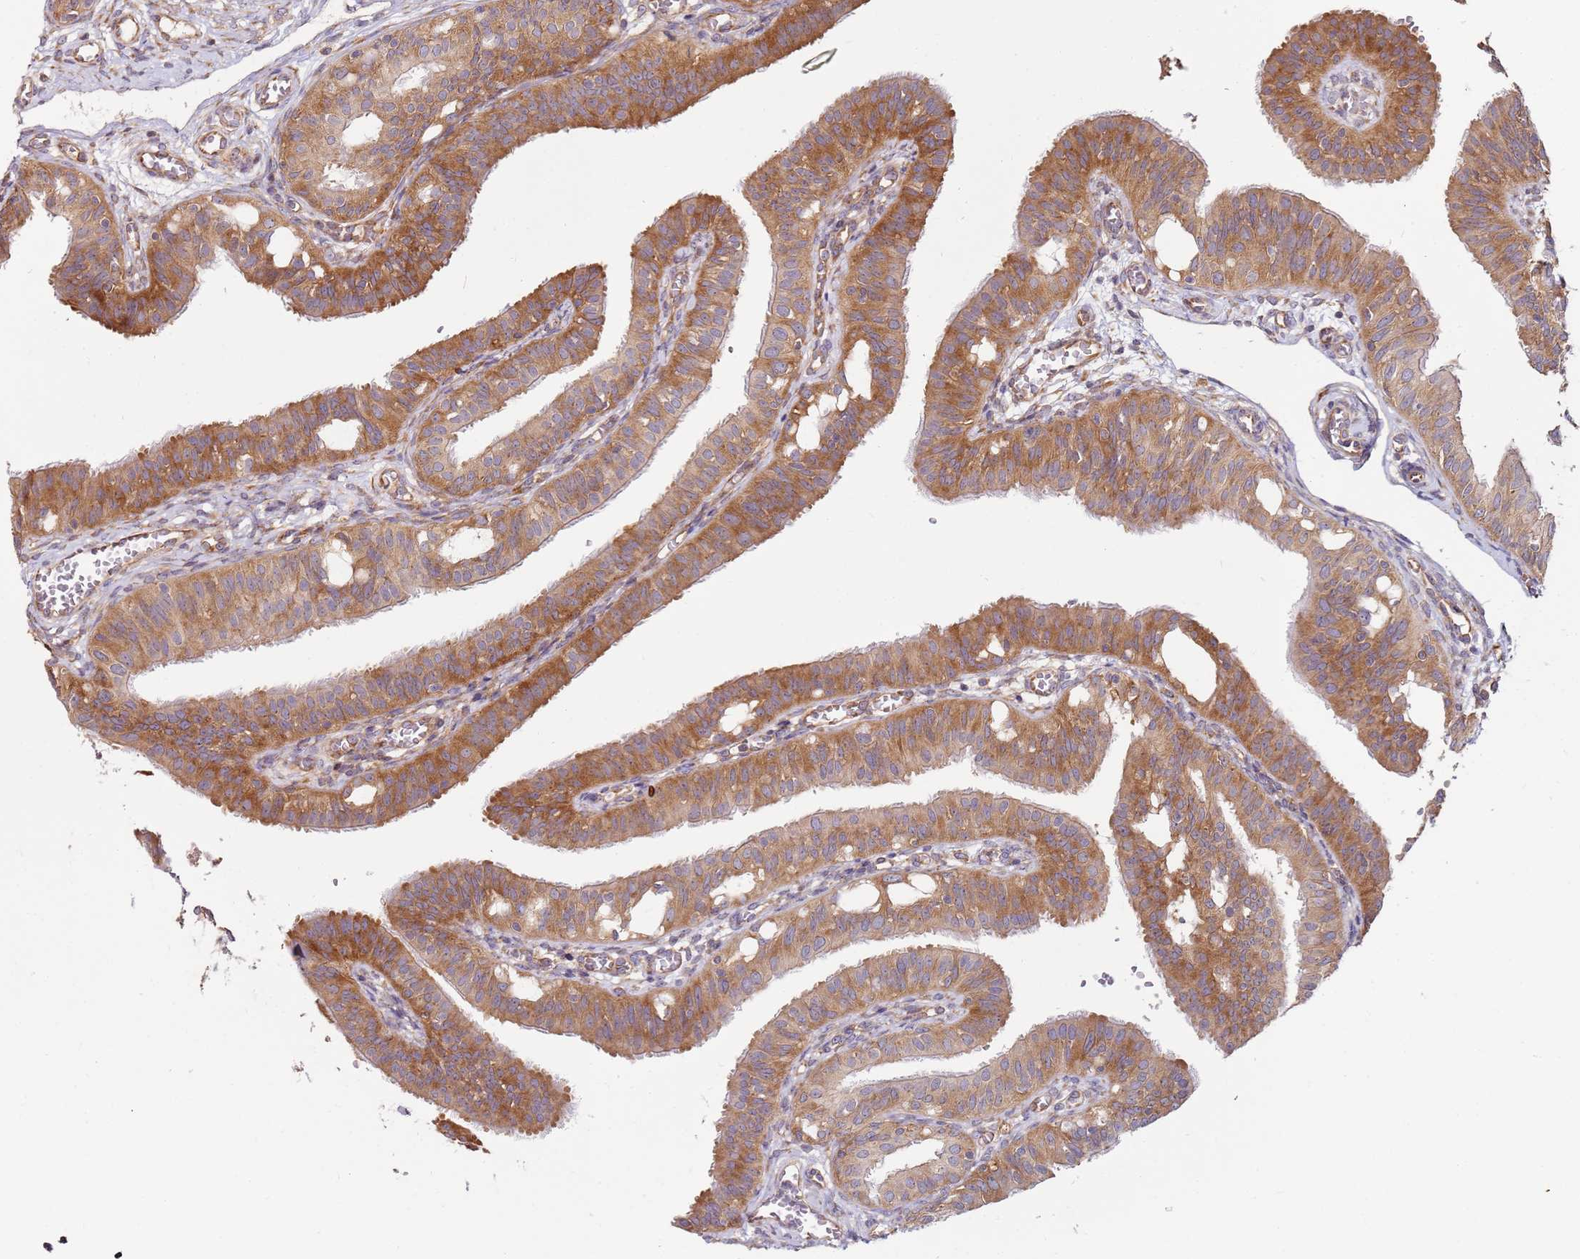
{"staining": {"intensity": "moderate", "quantity": ">75%", "location": "cytoplasmic/membranous"}, "tissue": "fallopian tube", "cell_type": "Glandular cells", "image_type": "normal", "snomed": [{"axis": "morphology", "description": "Normal tissue, NOS"}, {"axis": "topography", "description": "Fallopian tube"}, {"axis": "topography", "description": "Ovary"}], "caption": "Fallopian tube stained with DAB immunohistochemistry (IHC) displays medium levels of moderate cytoplasmic/membranous expression in approximately >75% of glandular cells.", "gene": "RPS3A", "patient": {"sex": "female", "age": 42}}